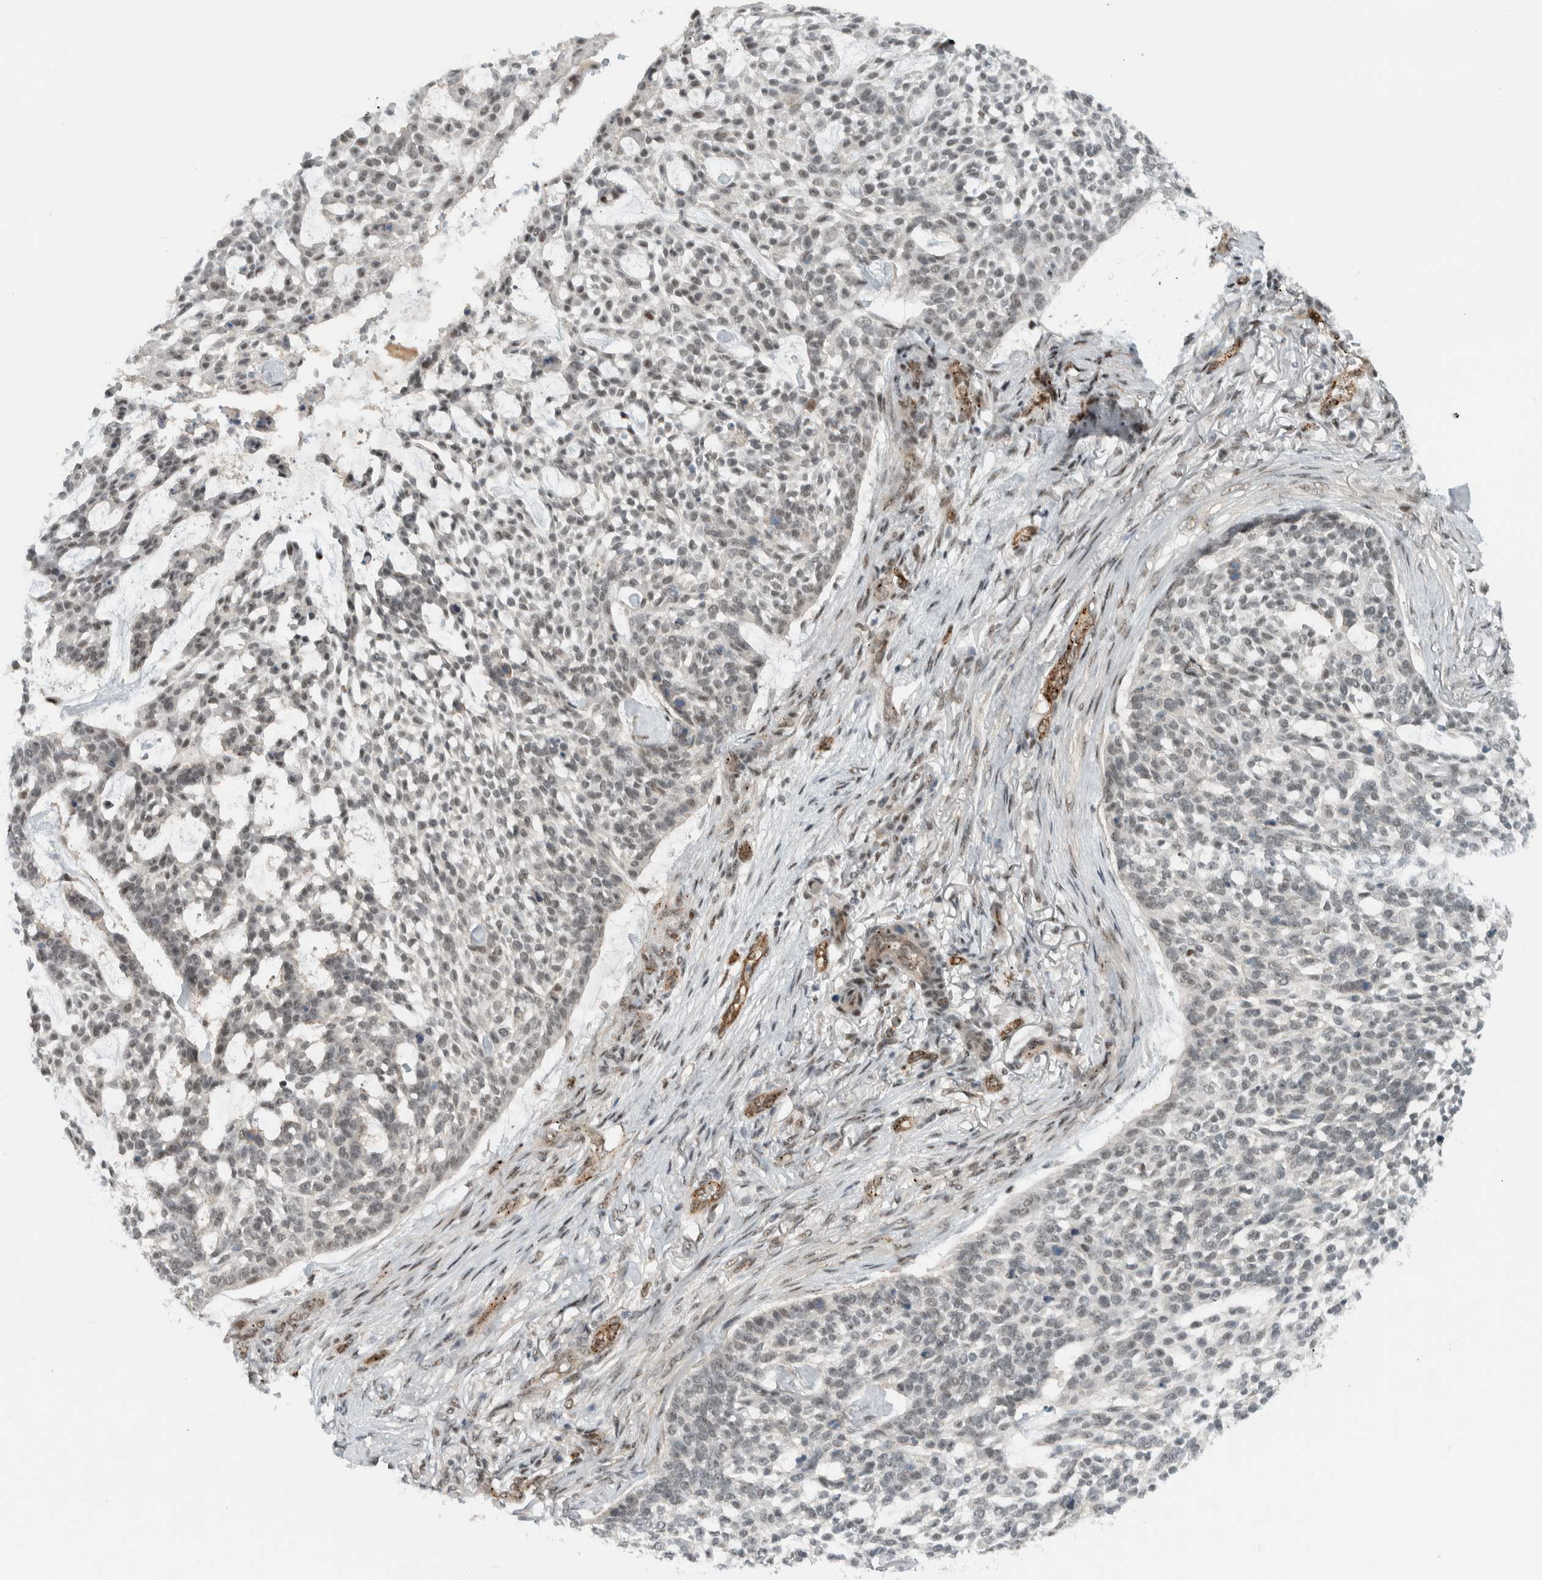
{"staining": {"intensity": "weak", "quantity": "25%-75%", "location": "nuclear"}, "tissue": "skin cancer", "cell_type": "Tumor cells", "image_type": "cancer", "snomed": [{"axis": "morphology", "description": "Basal cell carcinoma"}, {"axis": "topography", "description": "Skin"}], "caption": "Human skin cancer (basal cell carcinoma) stained for a protein (brown) displays weak nuclear positive positivity in about 25%-75% of tumor cells.", "gene": "ZFP91", "patient": {"sex": "female", "age": 64}}